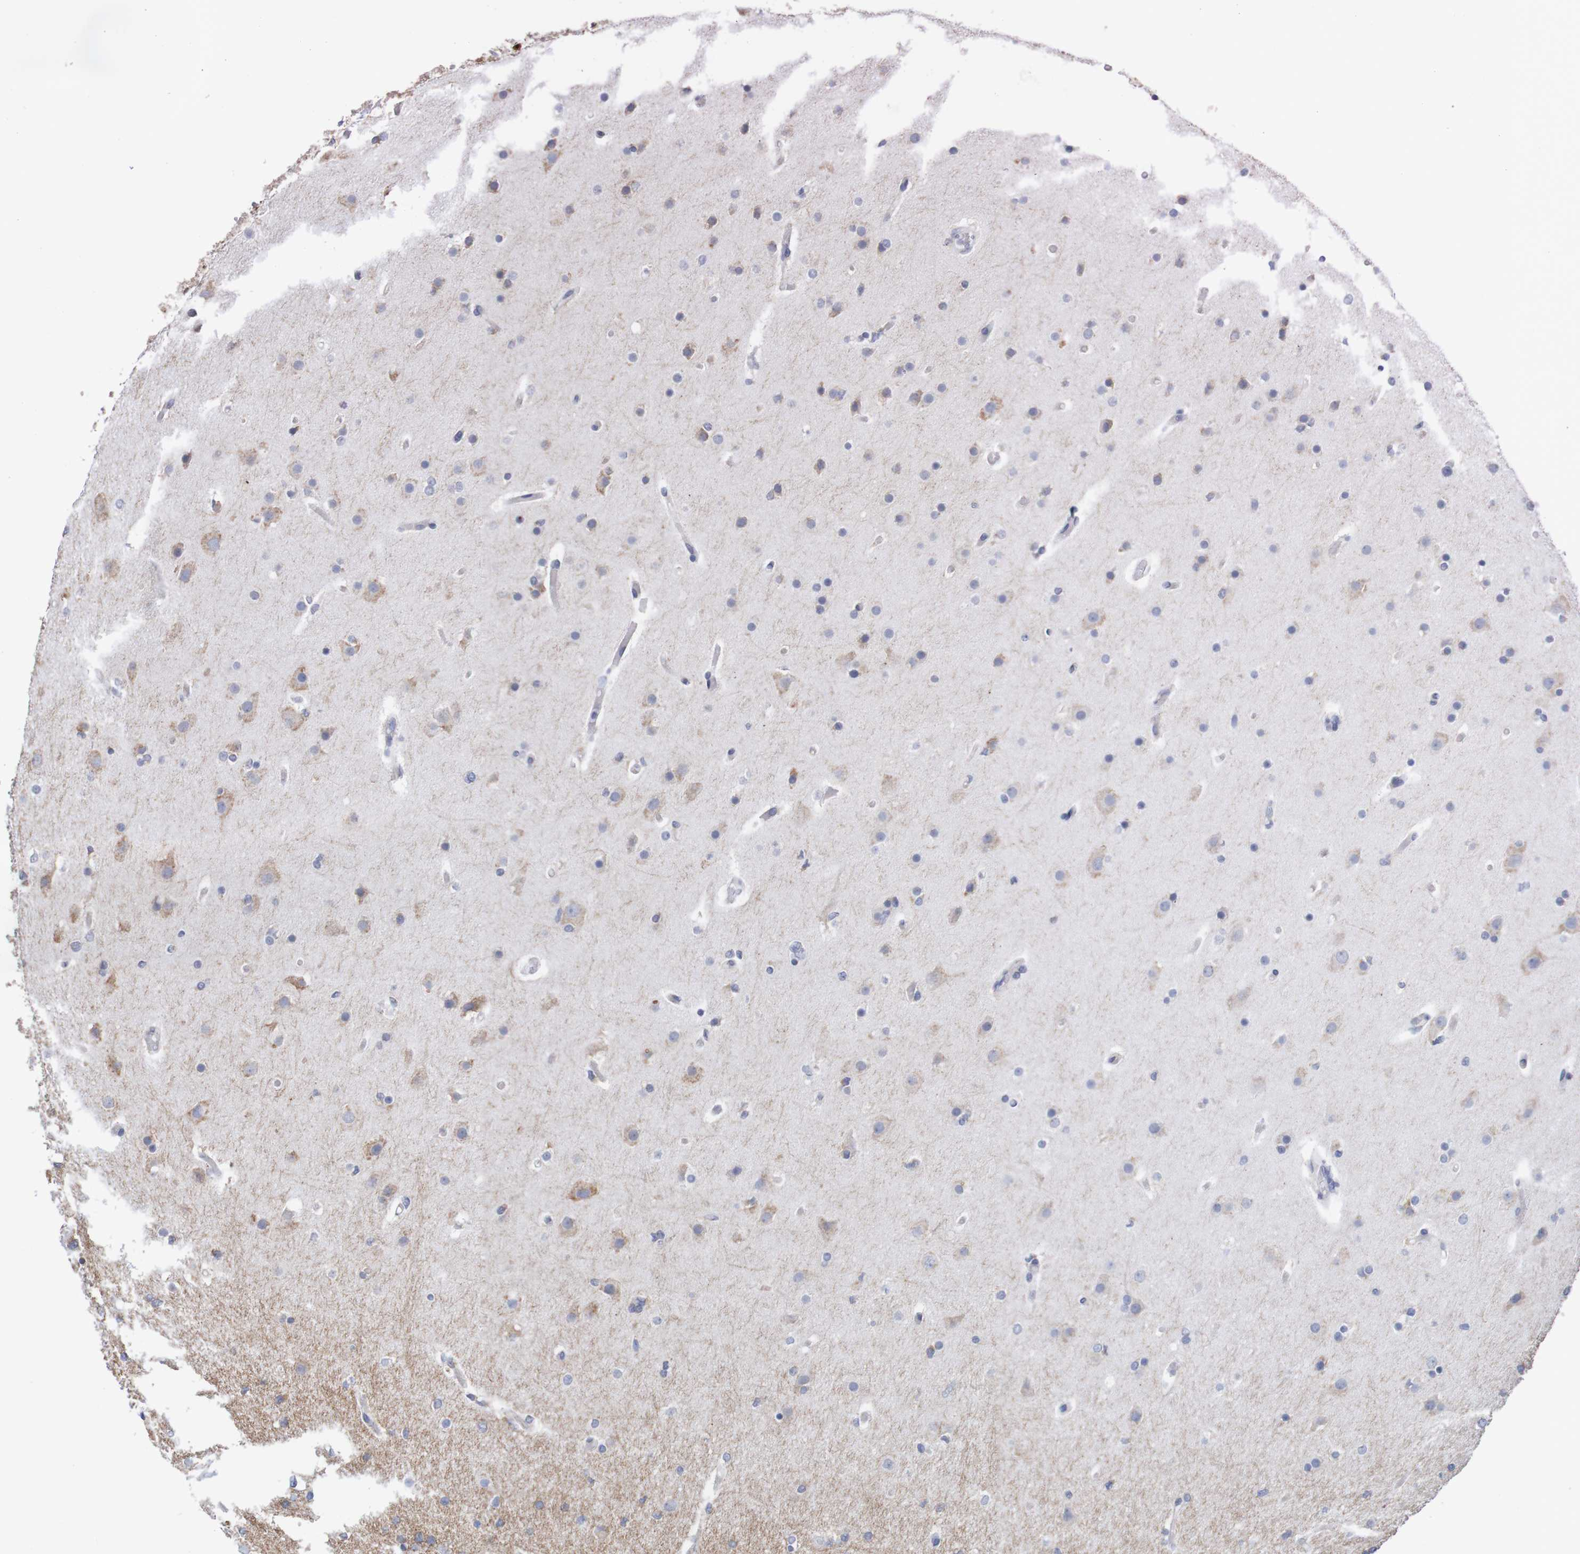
{"staining": {"intensity": "negative", "quantity": "none", "location": "none"}, "tissue": "glioma", "cell_type": "Tumor cells", "image_type": "cancer", "snomed": [{"axis": "morphology", "description": "Glioma, malignant, High grade"}, {"axis": "topography", "description": "Cerebral cortex"}], "caption": "Immunohistochemistry image of neoplastic tissue: malignant glioma (high-grade) stained with DAB exhibits no significant protein staining in tumor cells.", "gene": "PDIA3", "patient": {"sex": "female", "age": 36}}